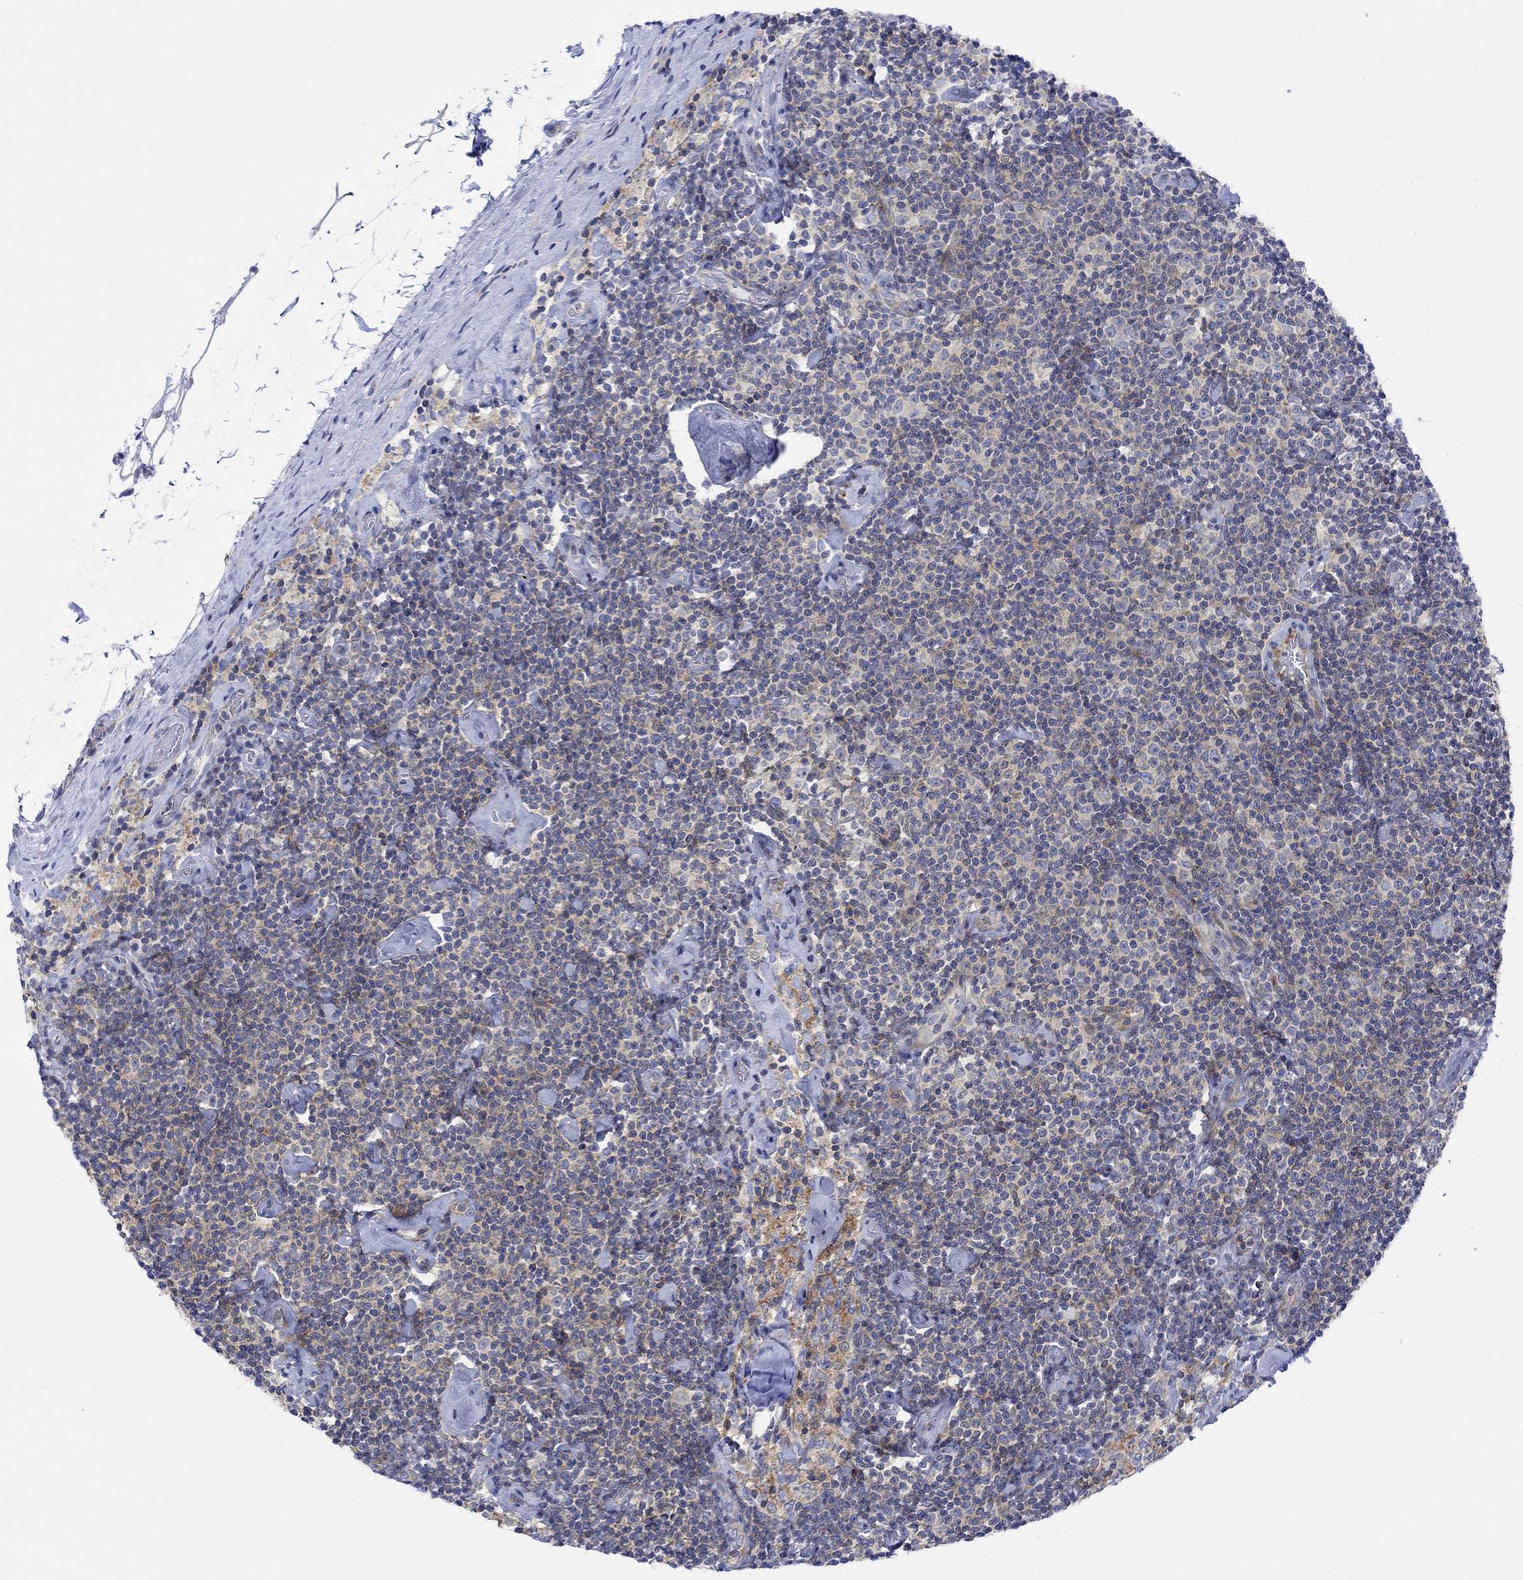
{"staining": {"intensity": "negative", "quantity": "none", "location": "none"}, "tissue": "lymphoma", "cell_type": "Tumor cells", "image_type": "cancer", "snomed": [{"axis": "morphology", "description": "Malignant lymphoma, non-Hodgkin's type, Low grade"}, {"axis": "topography", "description": "Lymph node"}], "caption": "DAB (3,3'-diaminobenzidine) immunohistochemical staining of human low-grade malignant lymphoma, non-Hodgkin's type displays no significant expression in tumor cells.", "gene": "ARSK", "patient": {"sex": "male", "age": 81}}